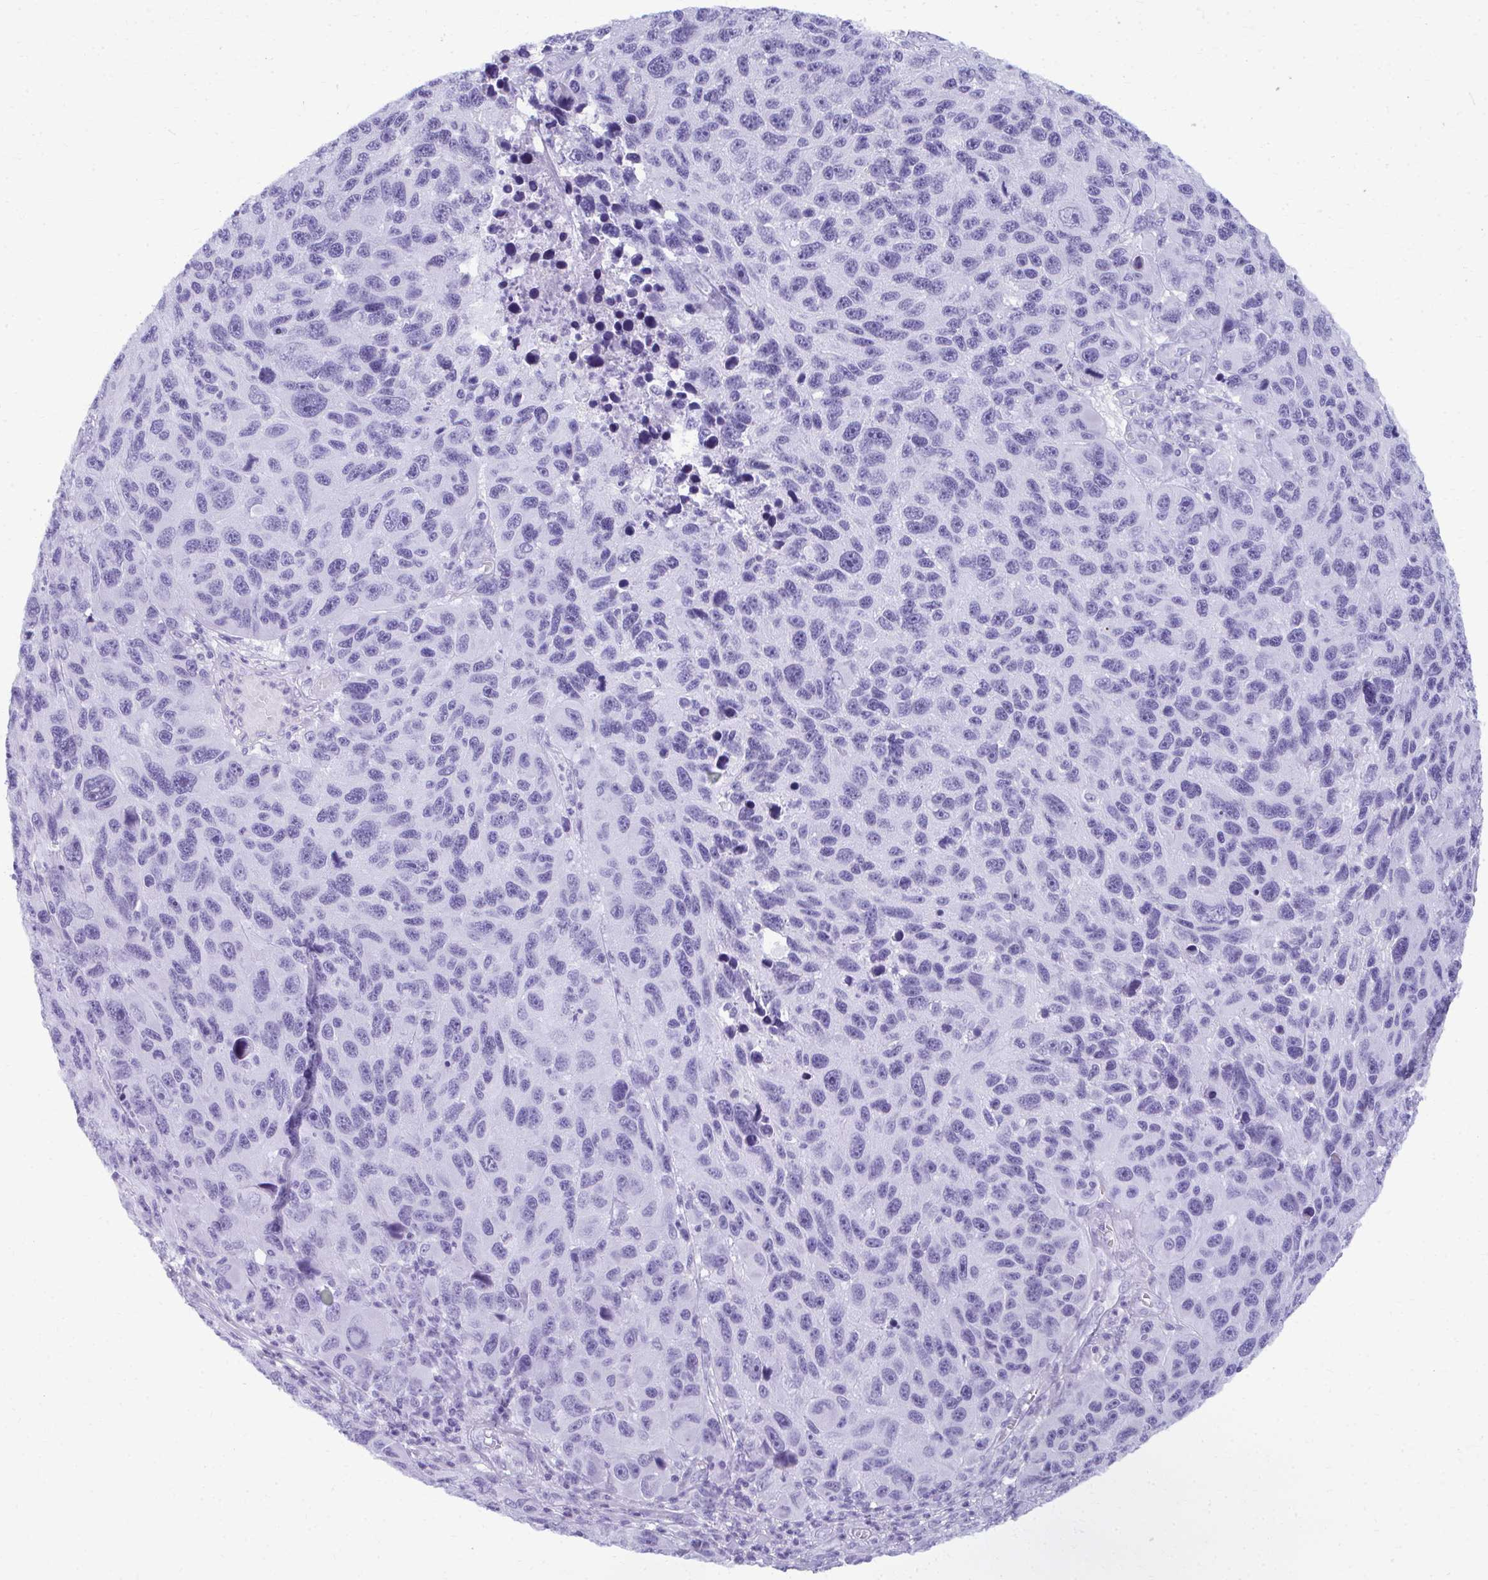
{"staining": {"intensity": "negative", "quantity": "none", "location": "none"}, "tissue": "melanoma", "cell_type": "Tumor cells", "image_type": "cancer", "snomed": [{"axis": "morphology", "description": "Malignant melanoma, NOS"}, {"axis": "topography", "description": "Skin"}], "caption": "This is an IHC histopathology image of malignant melanoma. There is no staining in tumor cells.", "gene": "MAF1", "patient": {"sex": "male", "age": 53}}